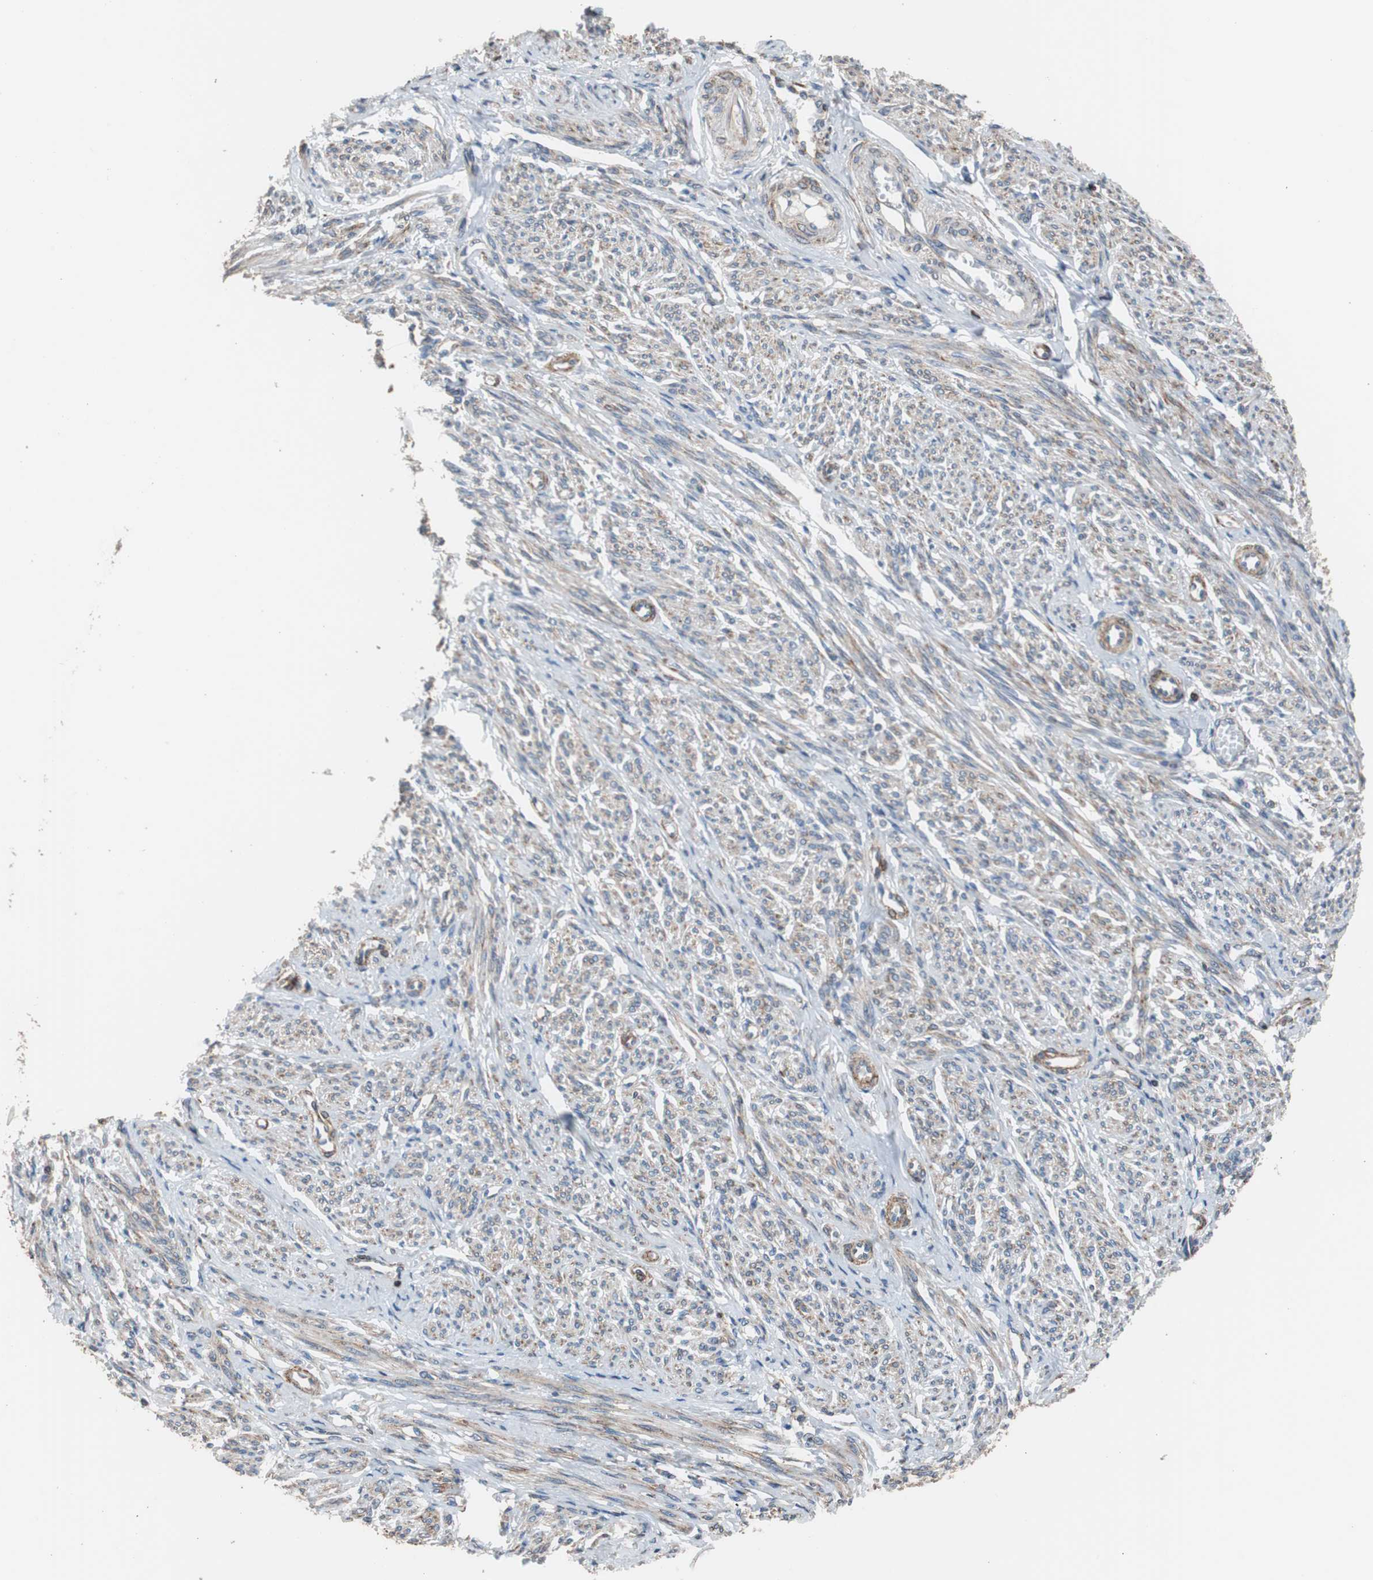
{"staining": {"intensity": "strong", "quantity": ">75%", "location": "cytoplasmic/membranous"}, "tissue": "smooth muscle", "cell_type": "Smooth muscle cells", "image_type": "normal", "snomed": [{"axis": "morphology", "description": "Normal tissue, NOS"}, {"axis": "topography", "description": "Smooth muscle"}], "caption": "Protein expression analysis of normal human smooth muscle reveals strong cytoplasmic/membranous expression in about >75% of smooth muscle cells.", "gene": "PBXIP1", "patient": {"sex": "female", "age": 65}}